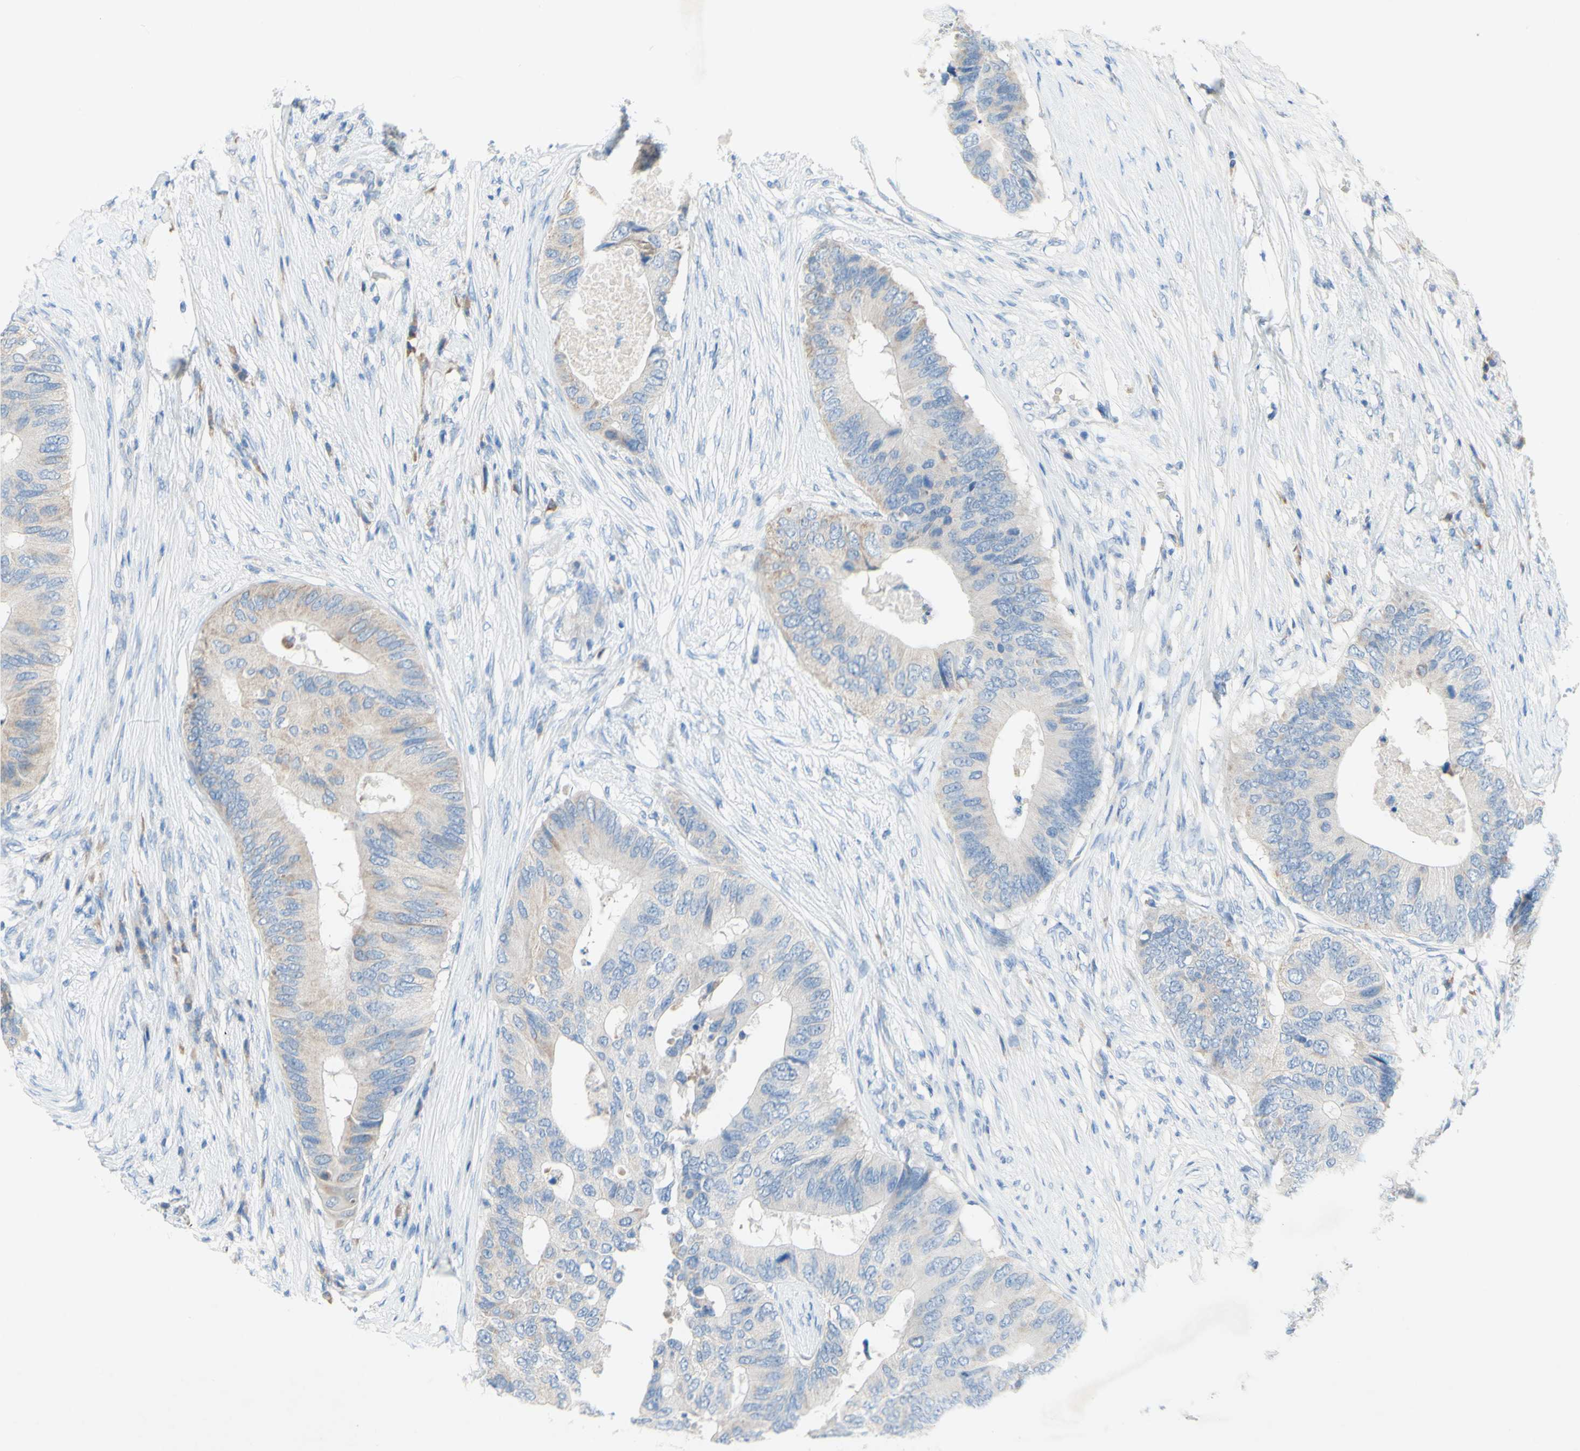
{"staining": {"intensity": "negative", "quantity": "none", "location": "none"}, "tissue": "colorectal cancer", "cell_type": "Tumor cells", "image_type": "cancer", "snomed": [{"axis": "morphology", "description": "Adenocarcinoma, NOS"}, {"axis": "topography", "description": "Colon"}], "caption": "There is no significant positivity in tumor cells of colorectal cancer (adenocarcinoma).", "gene": "ACADL", "patient": {"sex": "male", "age": 71}}